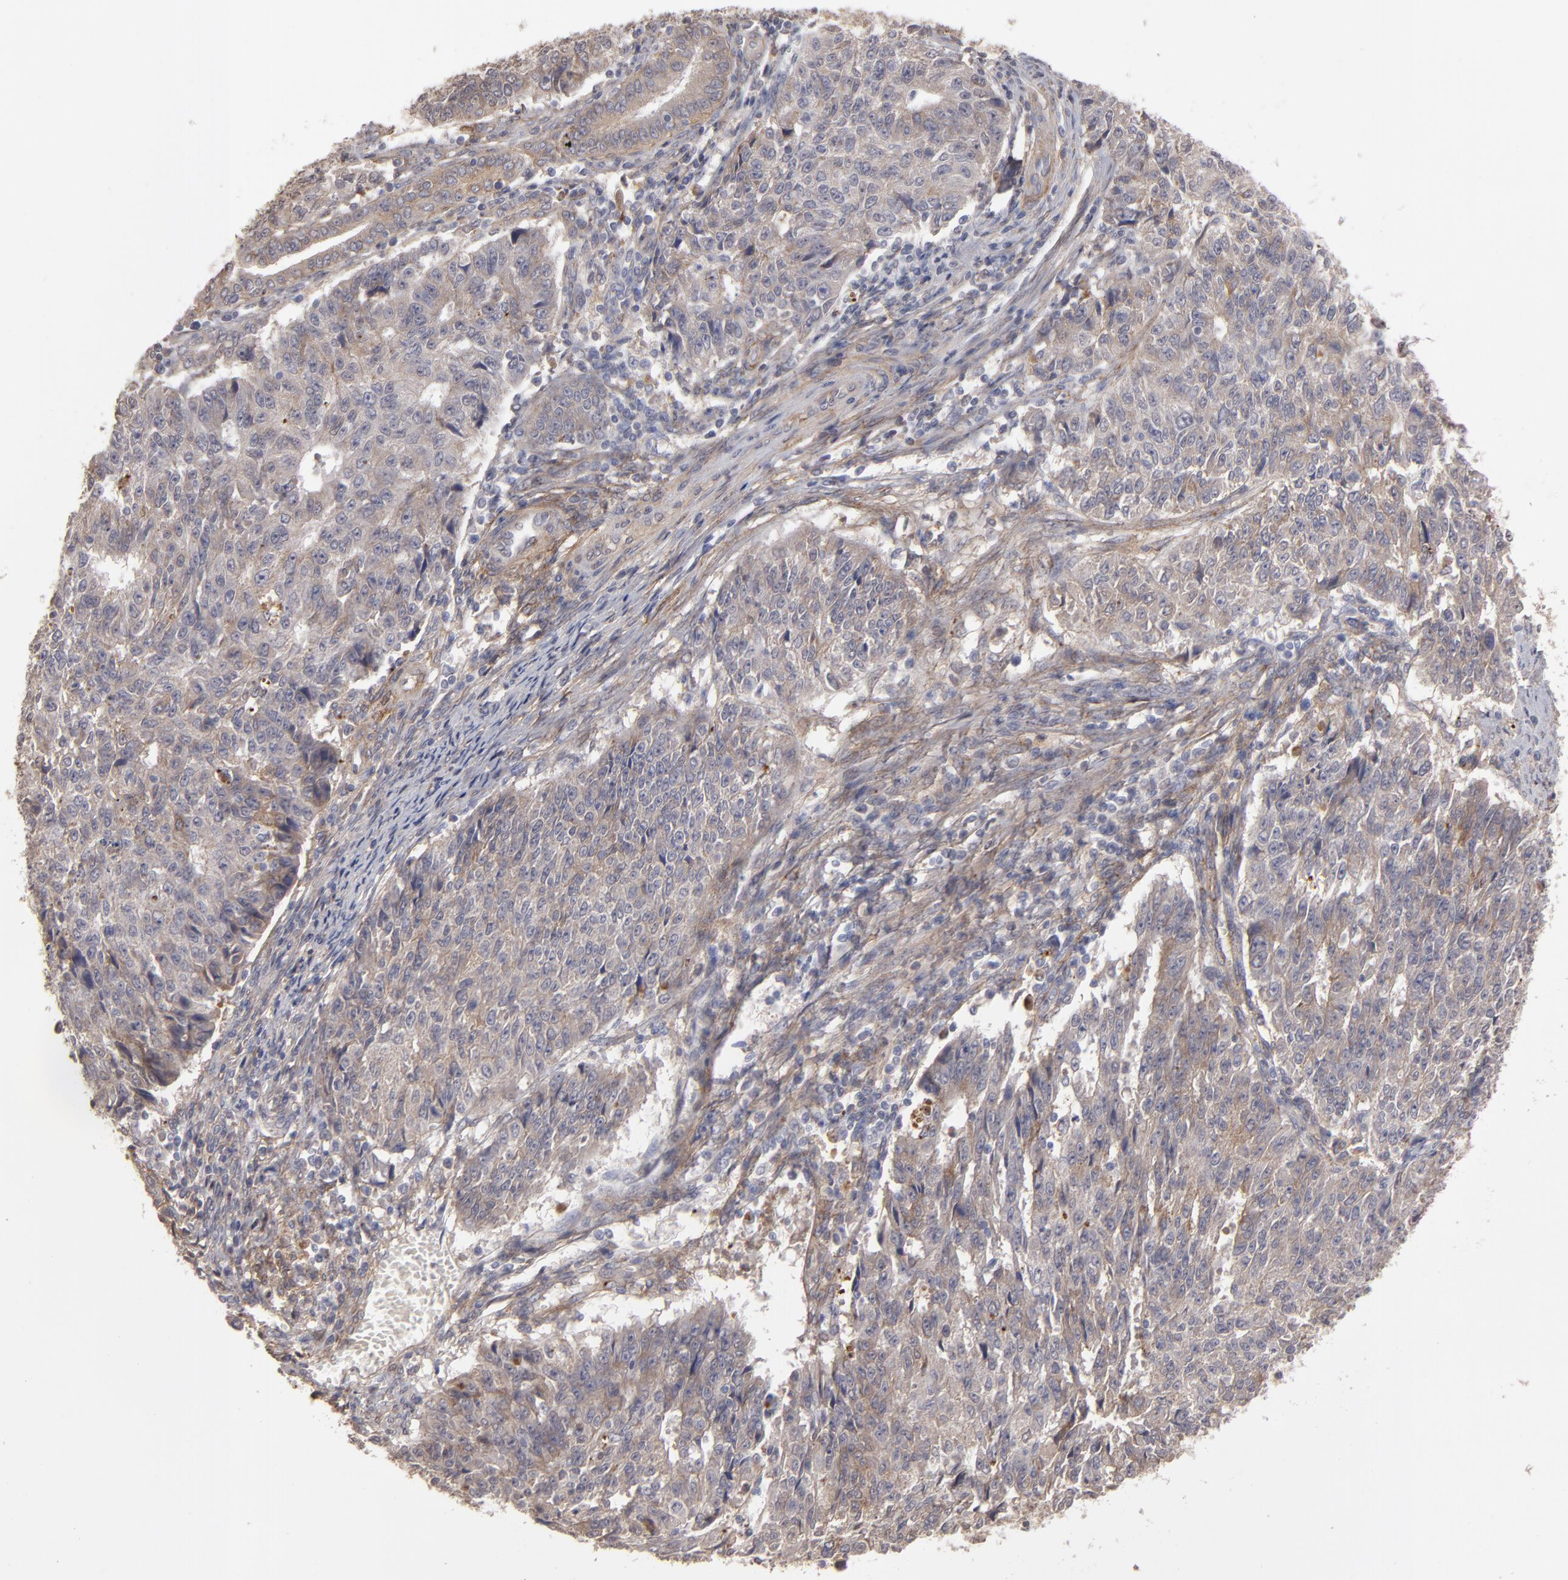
{"staining": {"intensity": "moderate", "quantity": ">75%", "location": "cytoplasmic/membranous"}, "tissue": "endometrial cancer", "cell_type": "Tumor cells", "image_type": "cancer", "snomed": [{"axis": "morphology", "description": "Adenocarcinoma, NOS"}, {"axis": "topography", "description": "Endometrium"}], "caption": "Immunohistochemistry (IHC) (DAB (3,3'-diaminobenzidine)) staining of human adenocarcinoma (endometrial) displays moderate cytoplasmic/membranous protein expression in about >75% of tumor cells.", "gene": "ITGB5", "patient": {"sex": "female", "age": 42}}